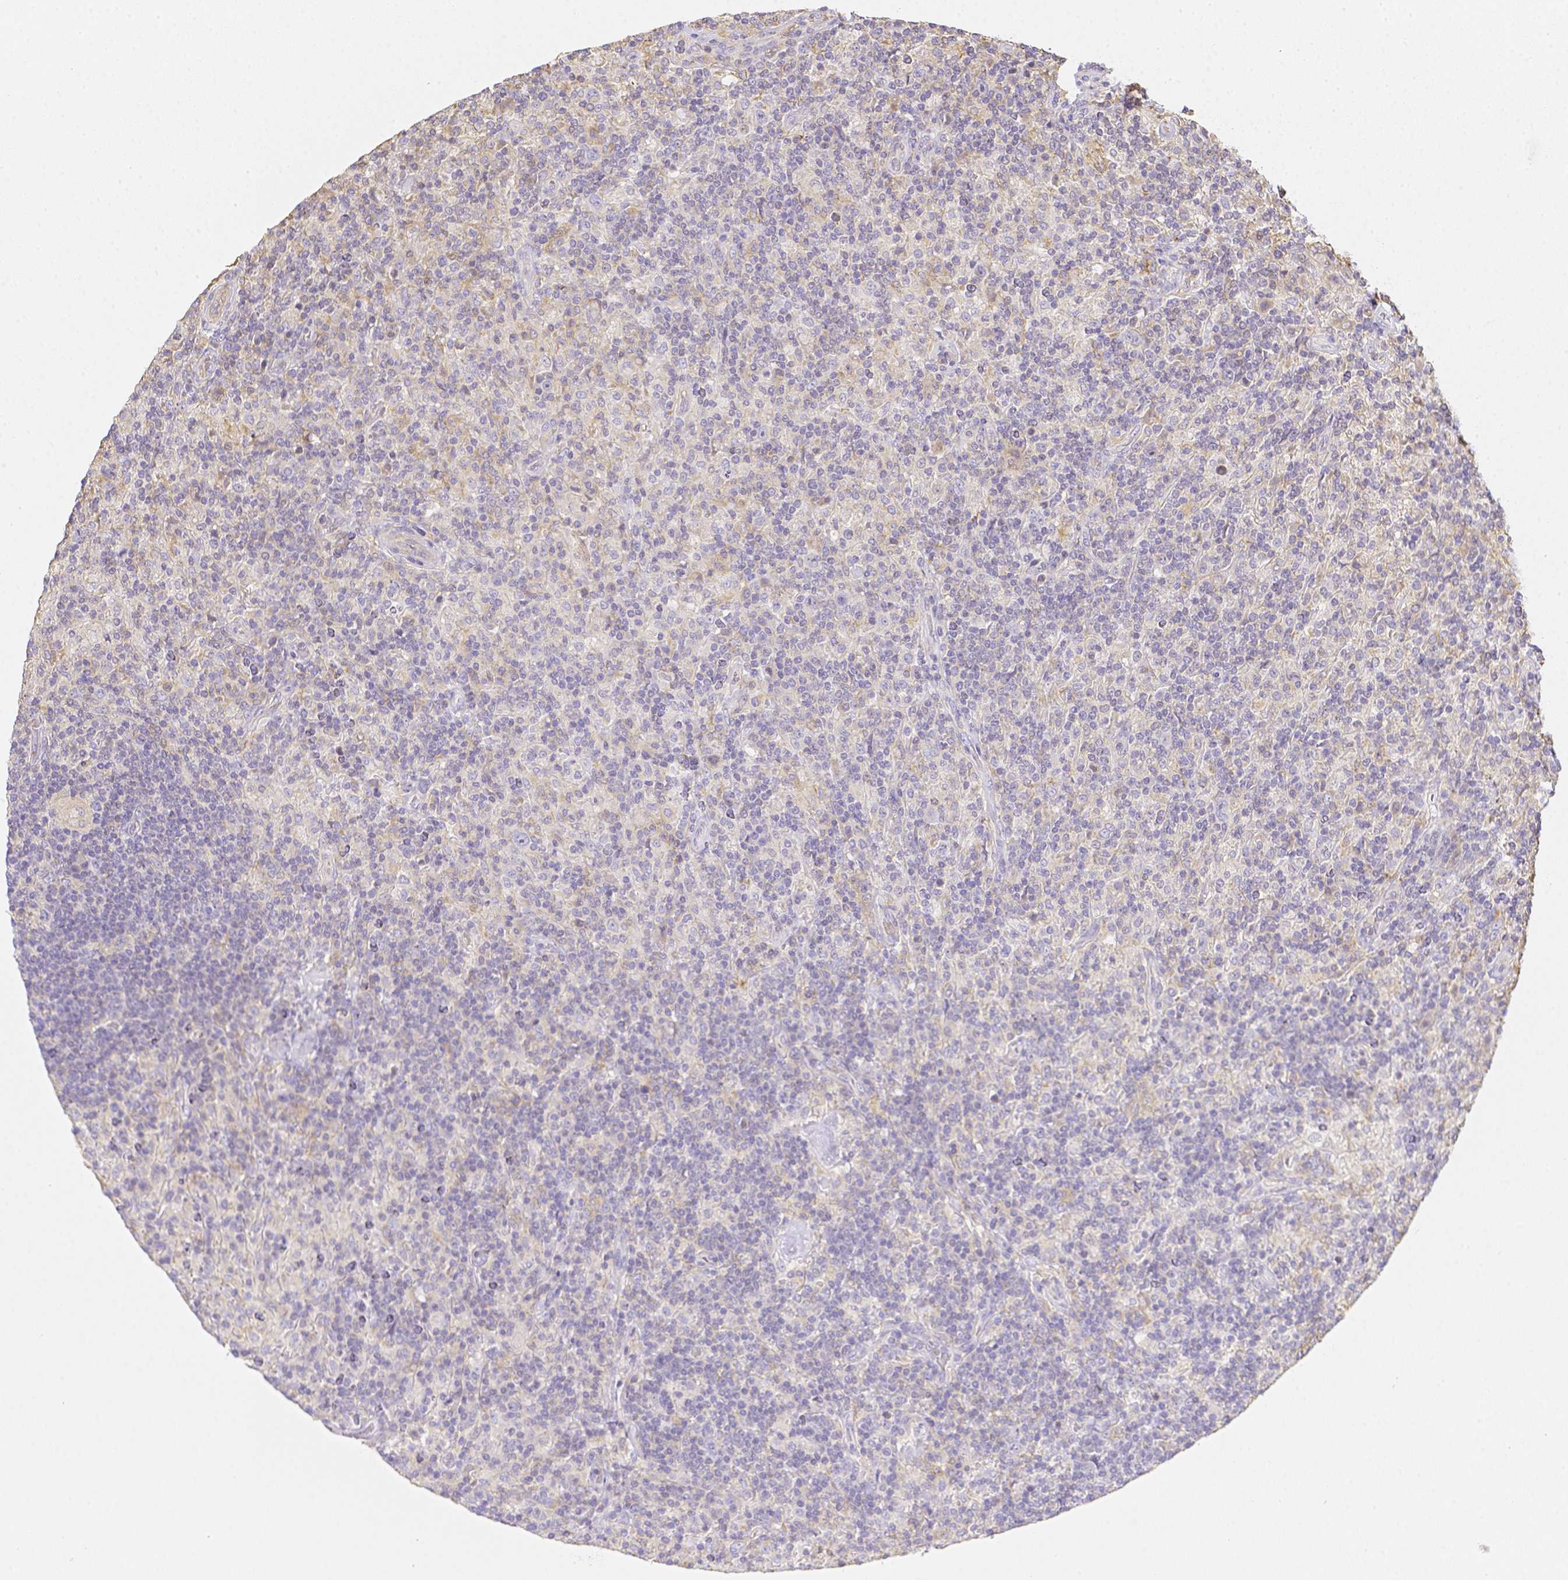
{"staining": {"intensity": "negative", "quantity": "none", "location": "none"}, "tissue": "lymphoma", "cell_type": "Tumor cells", "image_type": "cancer", "snomed": [{"axis": "morphology", "description": "Hodgkin's disease, NOS"}, {"axis": "topography", "description": "Lymph node"}], "caption": "Immunohistochemical staining of Hodgkin's disease exhibits no significant positivity in tumor cells.", "gene": "ASAH2", "patient": {"sex": "male", "age": 70}}